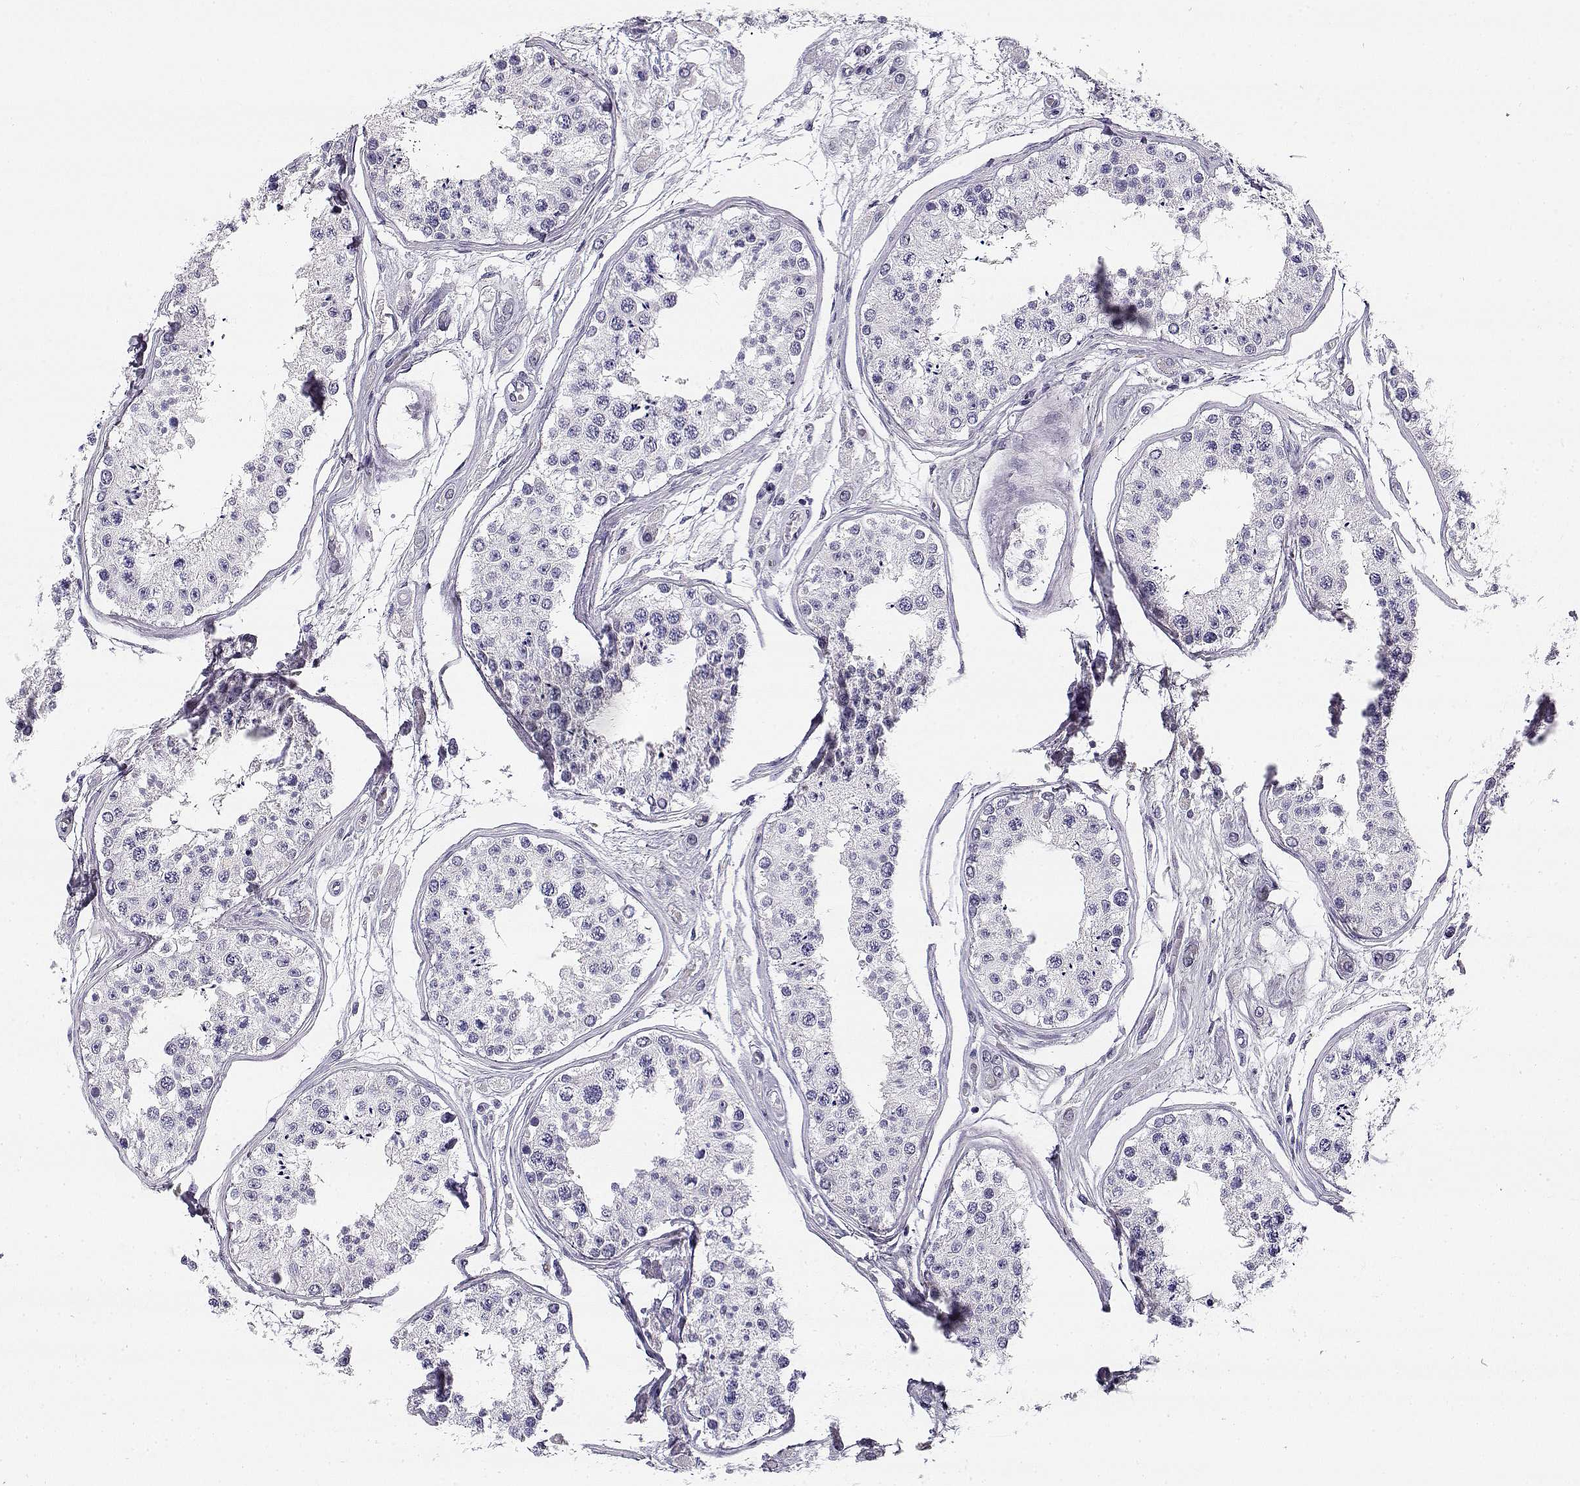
{"staining": {"intensity": "weak", "quantity": "<25%", "location": "cytoplasmic/membranous"}, "tissue": "testis", "cell_type": "Cells in seminiferous ducts", "image_type": "normal", "snomed": [{"axis": "morphology", "description": "Normal tissue, NOS"}, {"axis": "topography", "description": "Testis"}], "caption": "DAB immunohistochemical staining of normal testis reveals no significant expression in cells in seminiferous ducts.", "gene": "CREB3L3", "patient": {"sex": "male", "age": 25}}